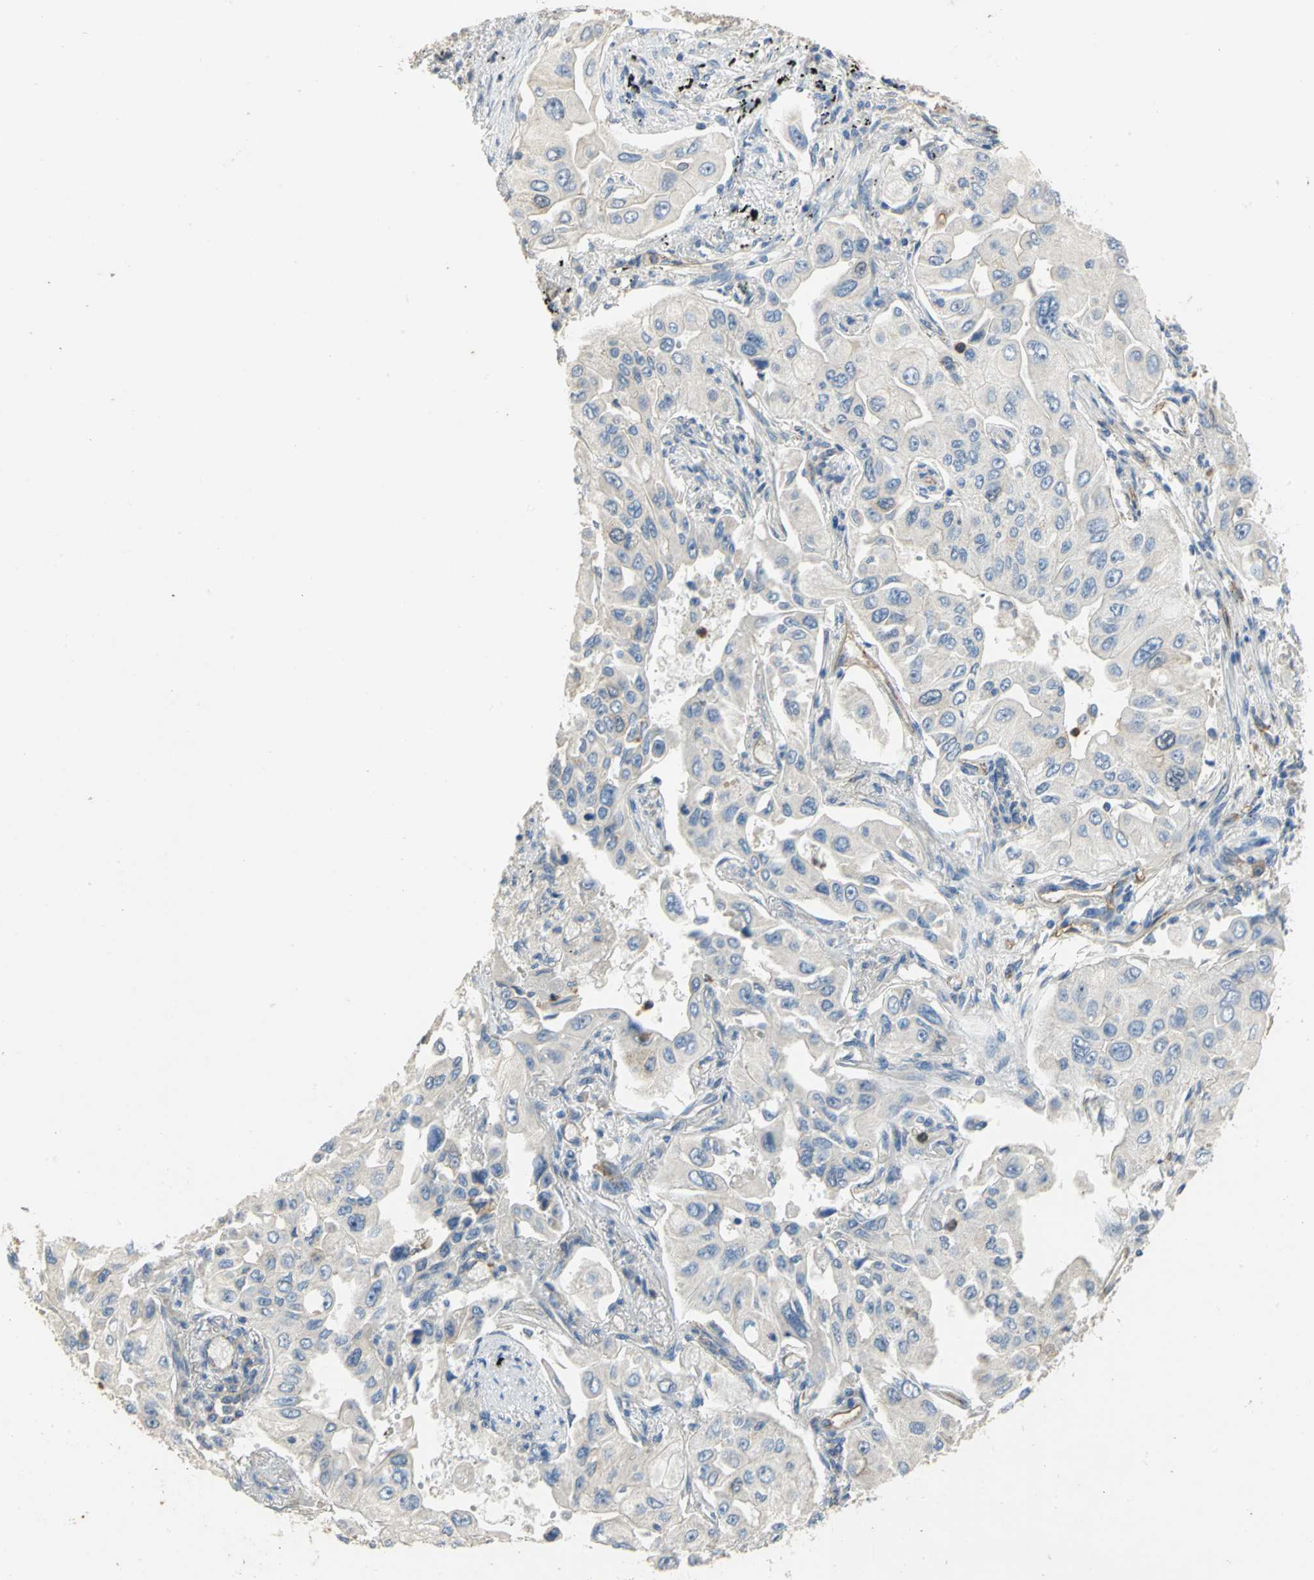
{"staining": {"intensity": "negative", "quantity": "none", "location": "none"}, "tissue": "lung cancer", "cell_type": "Tumor cells", "image_type": "cancer", "snomed": [{"axis": "morphology", "description": "Adenocarcinoma, NOS"}, {"axis": "topography", "description": "Lung"}], "caption": "Protein analysis of adenocarcinoma (lung) demonstrates no significant staining in tumor cells. (Immunohistochemistry (ihc), brightfield microscopy, high magnification).", "gene": "DLGAP5", "patient": {"sex": "male", "age": 84}}